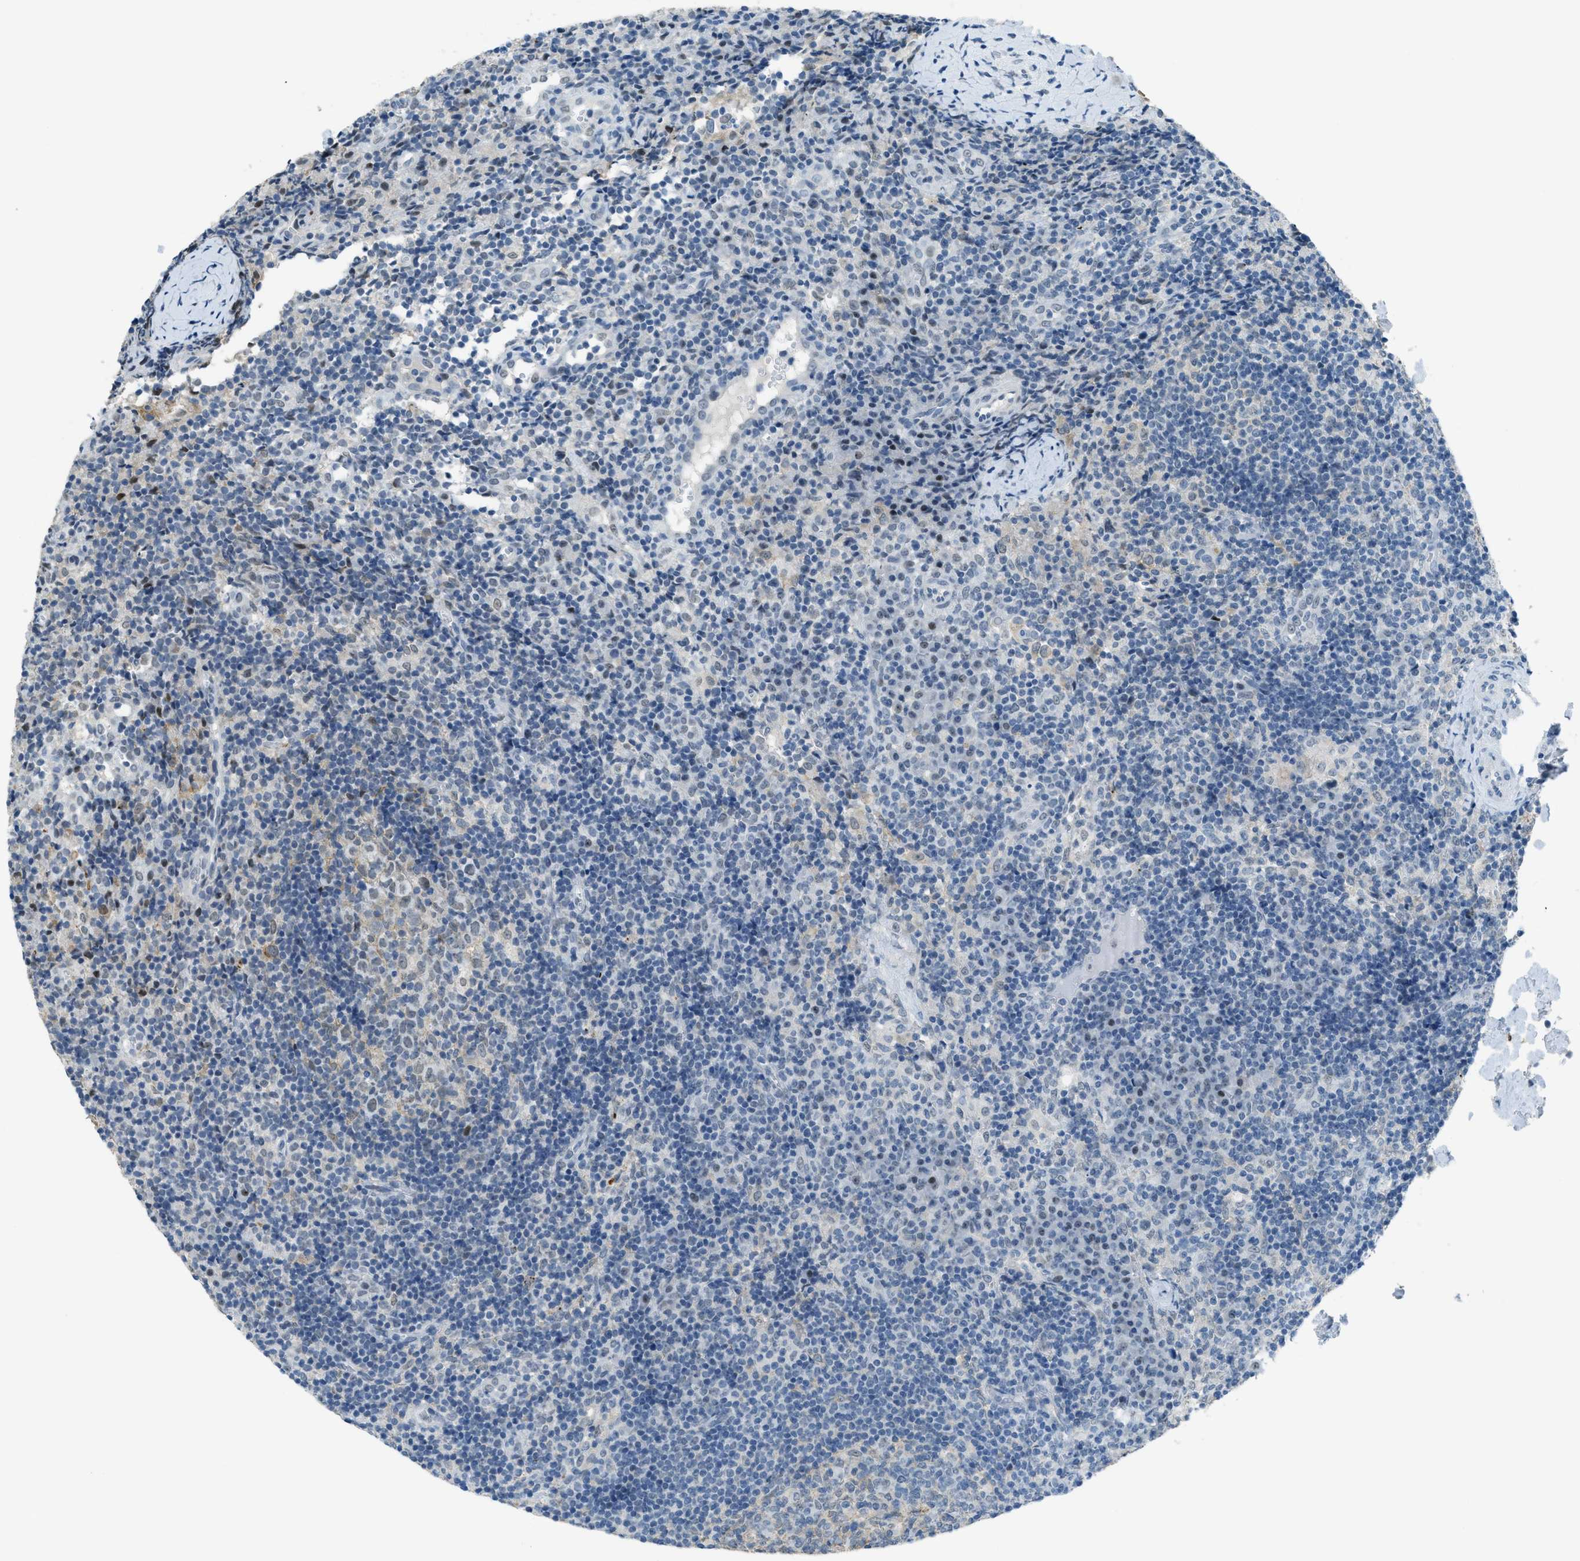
{"staining": {"intensity": "weak", "quantity": "<25%", "location": "nuclear"}, "tissue": "lymph node", "cell_type": "Germinal center cells", "image_type": "normal", "snomed": [{"axis": "morphology", "description": "Normal tissue, NOS"}, {"axis": "morphology", "description": "Inflammation, NOS"}, {"axis": "topography", "description": "Lymph node"}], "caption": "Immunohistochemistry histopathology image of benign lymph node: human lymph node stained with DAB shows no significant protein staining in germinal center cells.", "gene": "TTC13", "patient": {"sex": "male", "age": 55}}